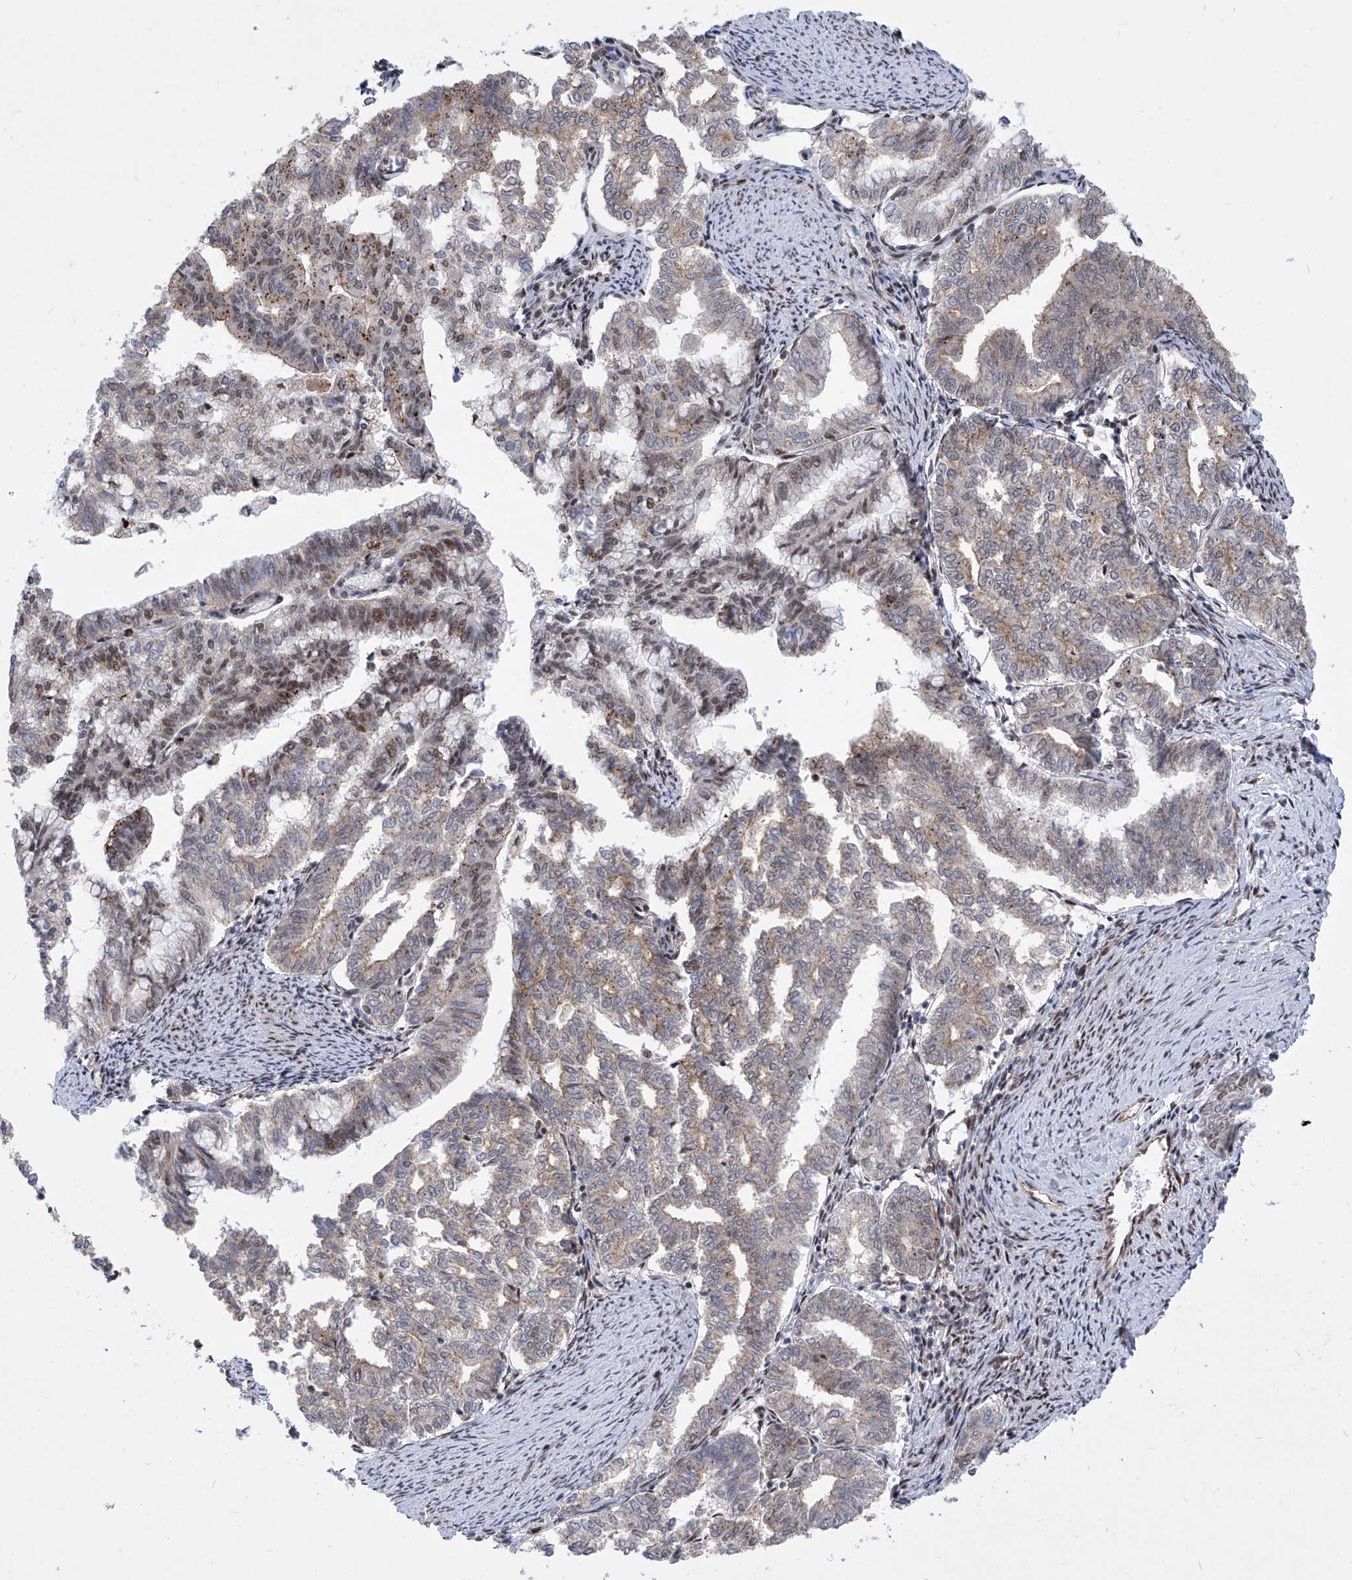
{"staining": {"intensity": "weak", "quantity": ">75%", "location": "cytoplasmic/membranous,nuclear"}, "tissue": "endometrial cancer", "cell_type": "Tumor cells", "image_type": "cancer", "snomed": [{"axis": "morphology", "description": "Adenocarcinoma, NOS"}, {"axis": "topography", "description": "Endometrium"}], "caption": "High-power microscopy captured an IHC micrograph of adenocarcinoma (endometrial), revealing weak cytoplasmic/membranous and nuclear expression in about >75% of tumor cells.", "gene": "CEP290", "patient": {"sex": "female", "age": 79}}